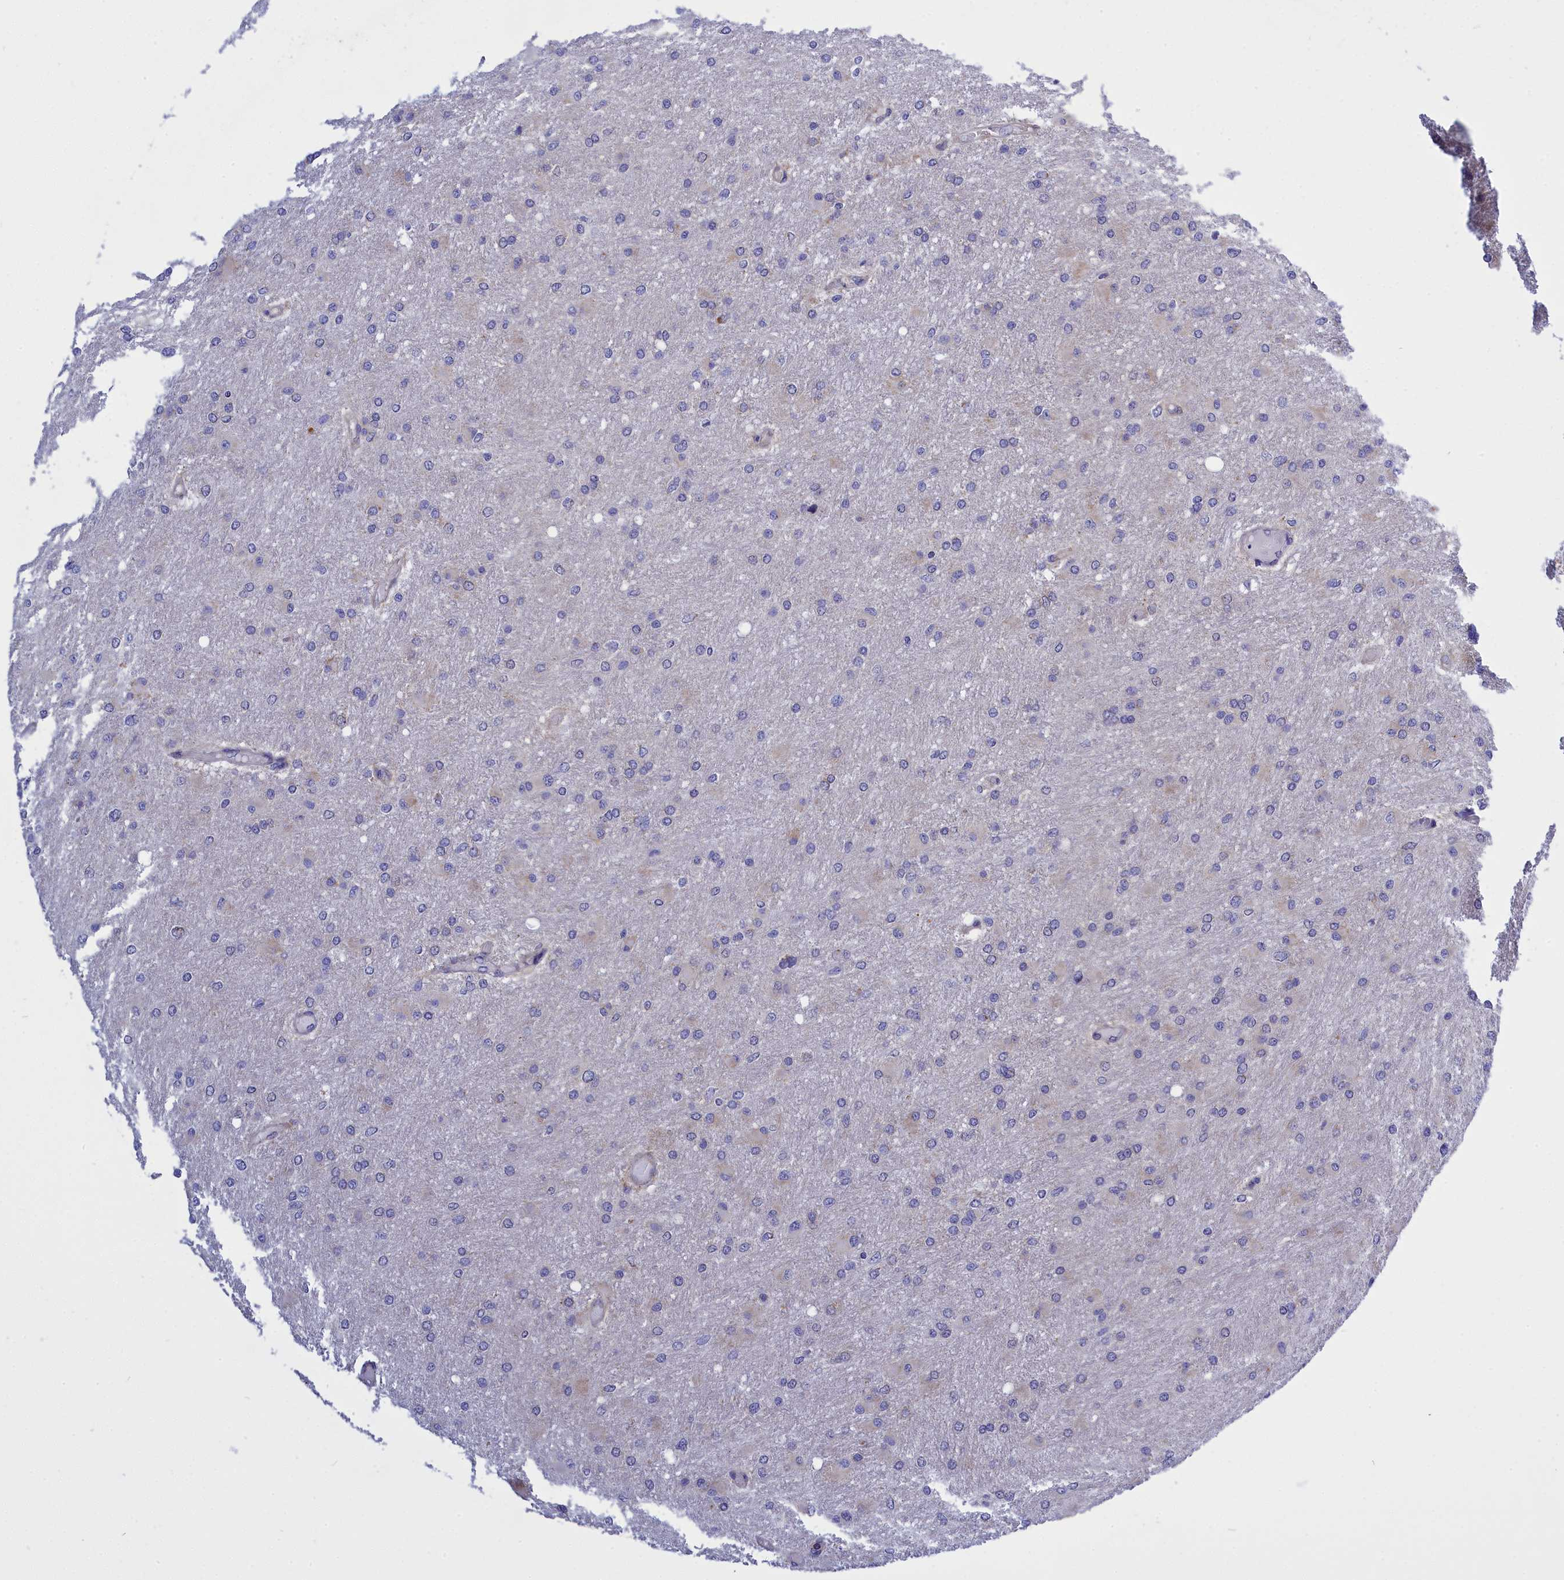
{"staining": {"intensity": "negative", "quantity": "none", "location": "none"}, "tissue": "glioma", "cell_type": "Tumor cells", "image_type": "cancer", "snomed": [{"axis": "morphology", "description": "Glioma, malignant, High grade"}, {"axis": "topography", "description": "Cerebral cortex"}], "caption": "Glioma was stained to show a protein in brown. There is no significant staining in tumor cells.", "gene": "CCRL2", "patient": {"sex": "female", "age": 36}}